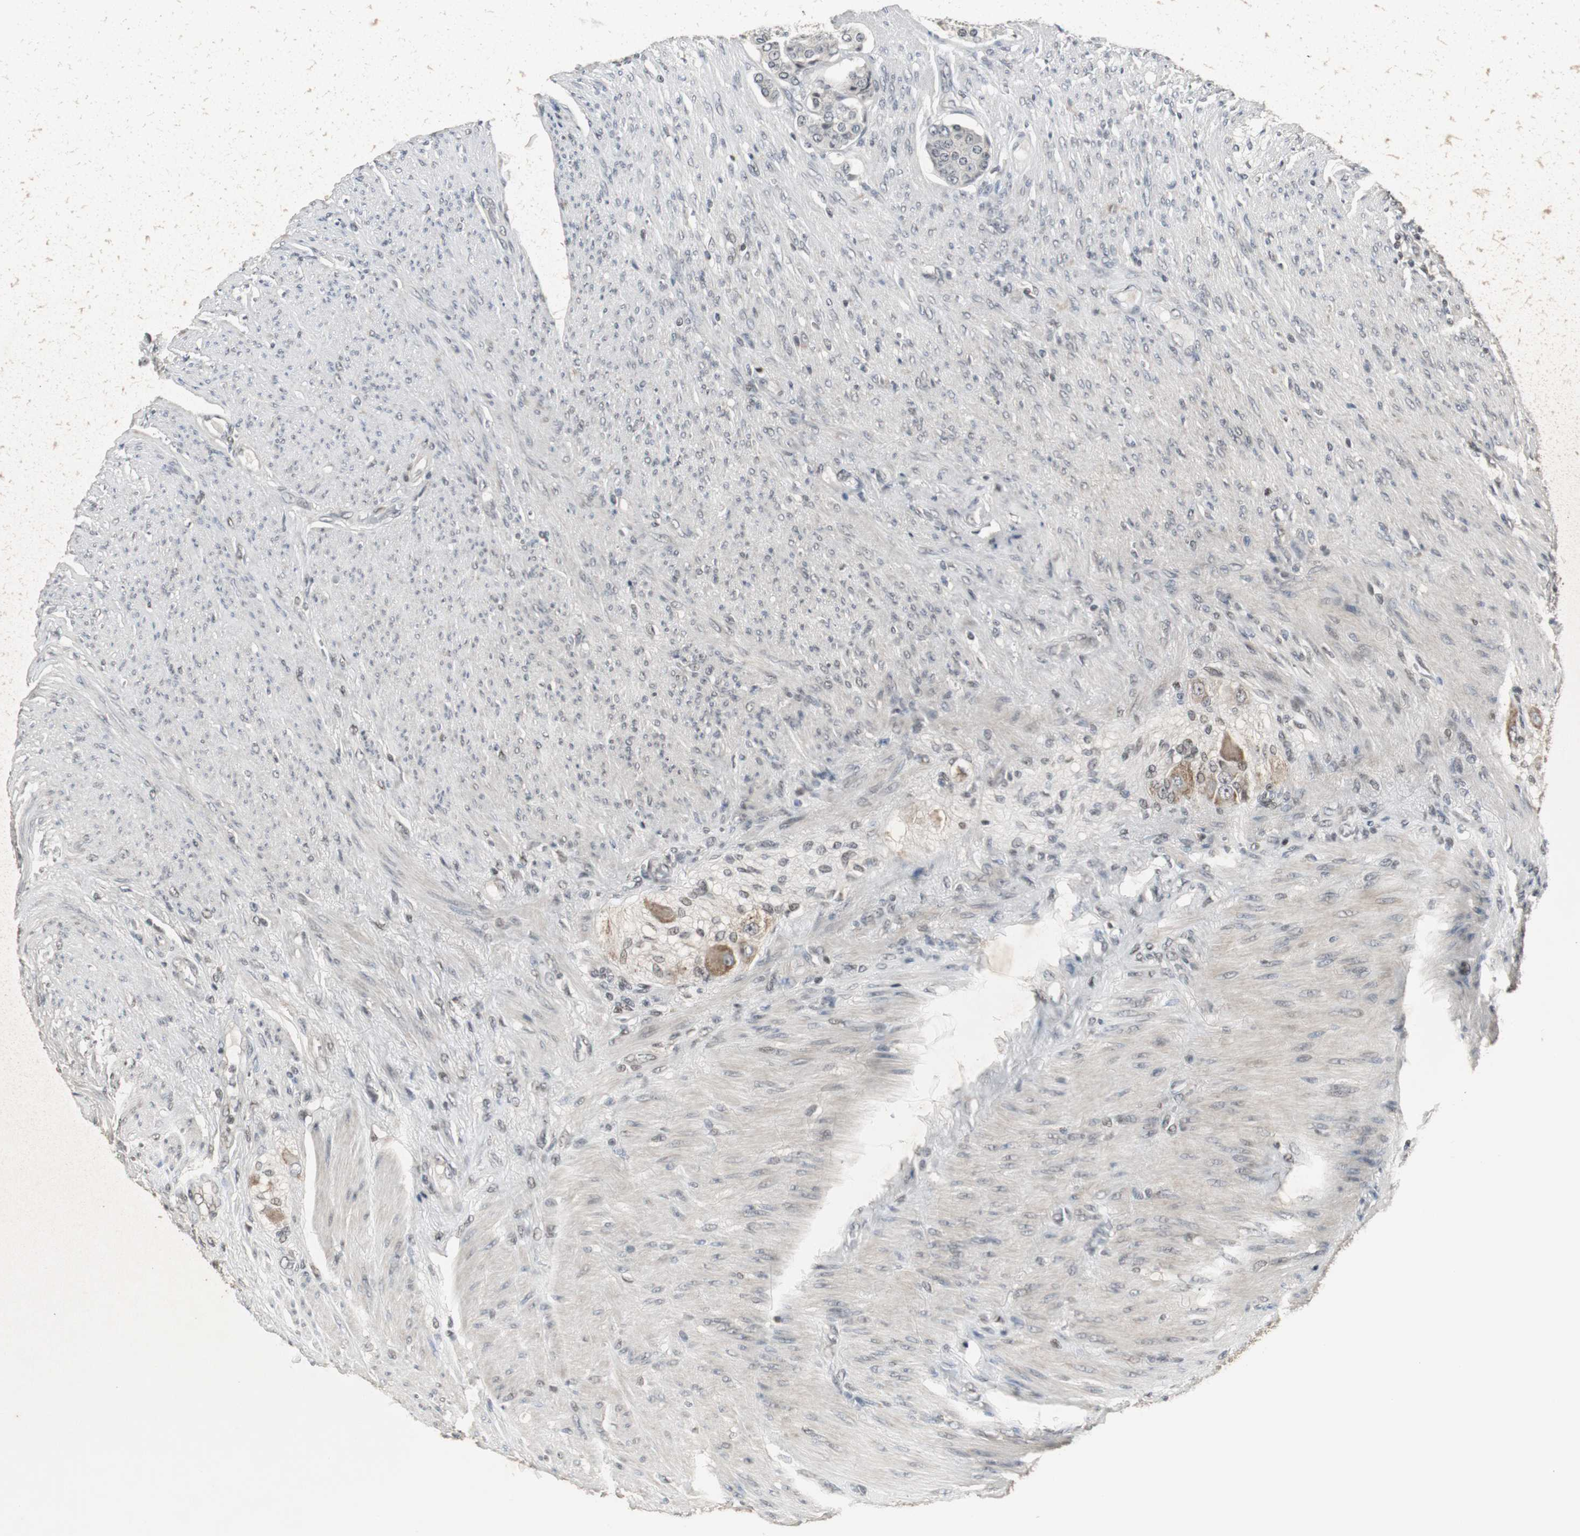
{"staining": {"intensity": "negative", "quantity": "none", "location": "none"}, "tissue": "carcinoid", "cell_type": "Tumor cells", "image_type": "cancer", "snomed": [{"axis": "morphology", "description": "Carcinoid, malignant, NOS"}, {"axis": "topography", "description": "Colon"}], "caption": "Photomicrograph shows no protein staining in tumor cells of carcinoid tissue. (IHC, brightfield microscopy, high magnification).", "gene": "MPG", "patient": {"sex": "female", "age": 61}}